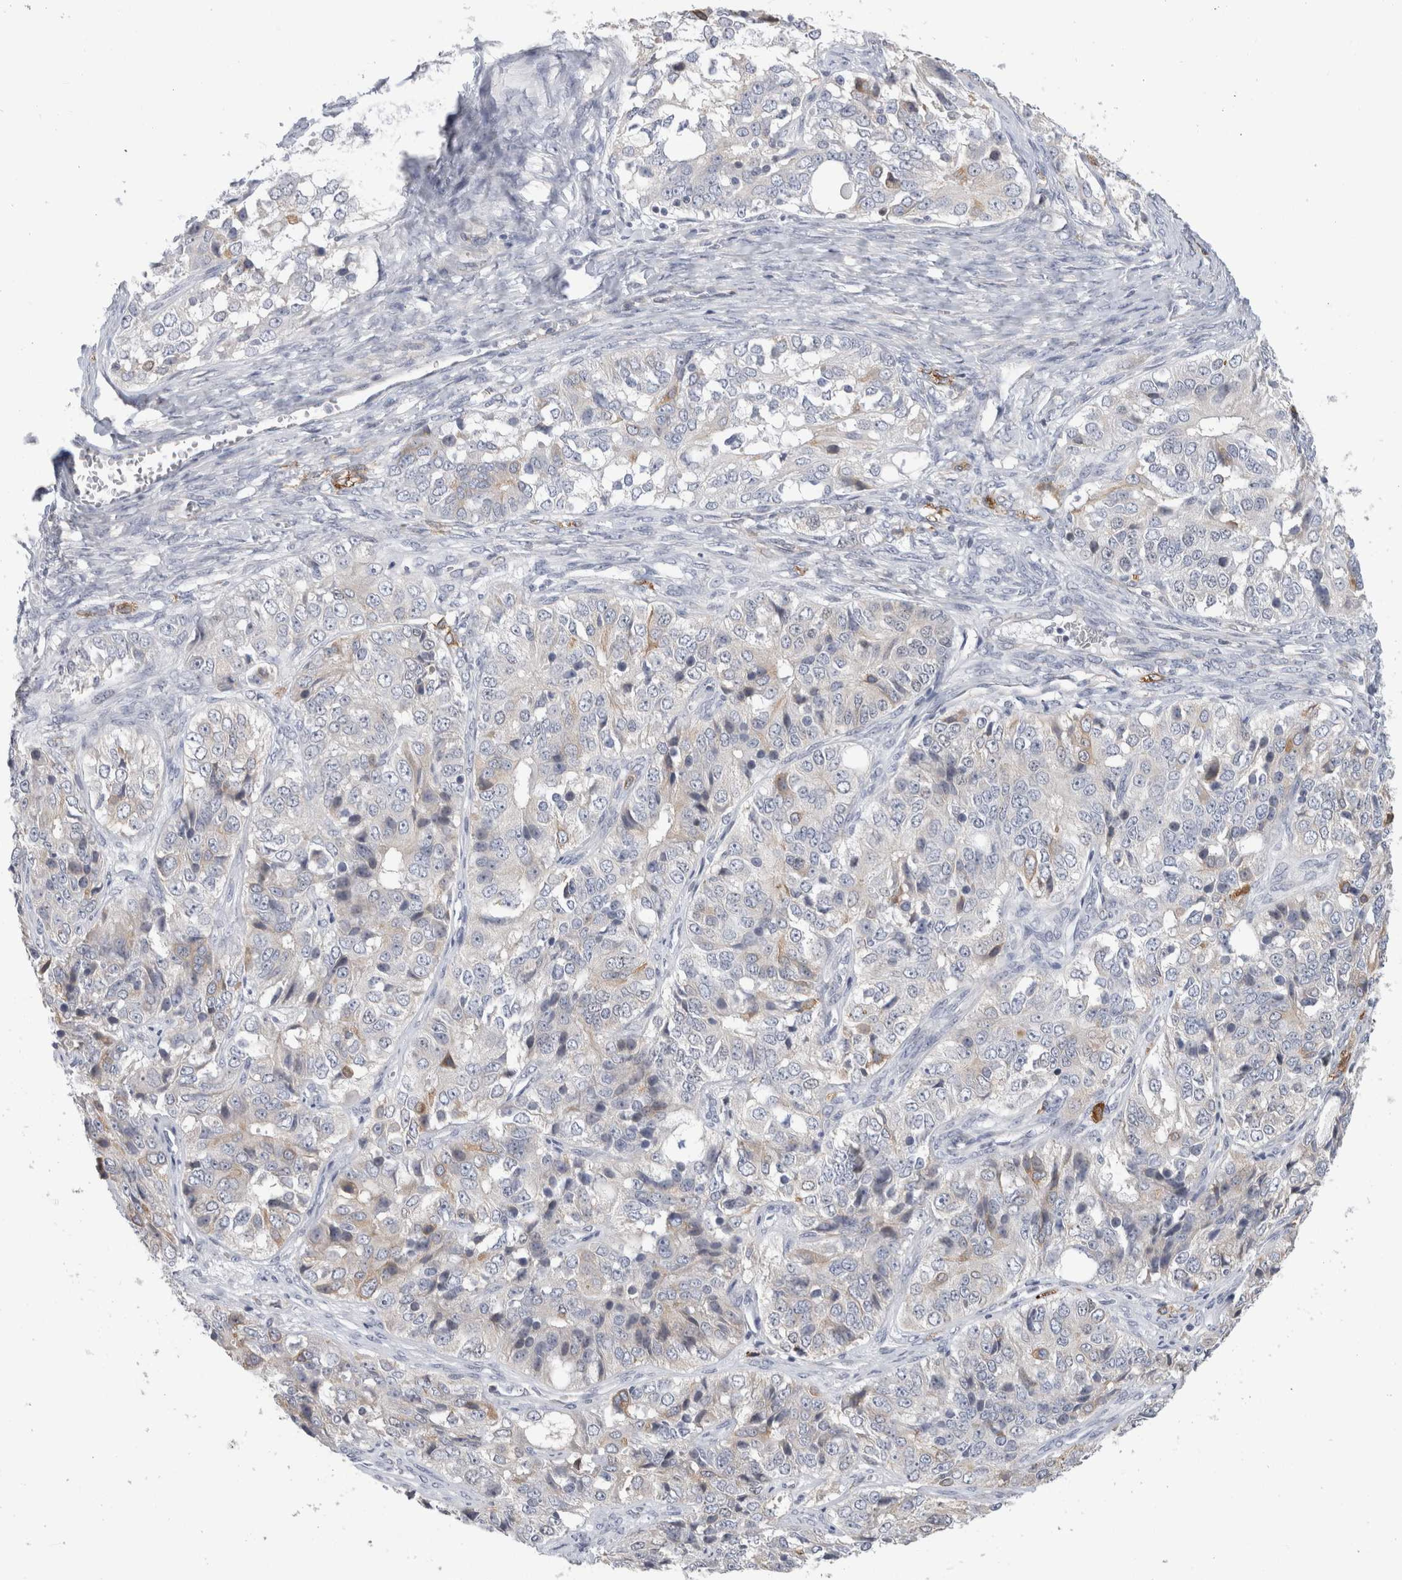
{"staining": {"intensity": "weak", "quantity": "<25%", "location": "cytoplasmic/membranous"}, "tissue": "ovarian cancer", "cell_type": "Tumor cells", "image_type": "cancer", "snomed": [{"axis": "morphology", "description": "Carcinoma, endometroid"}, {"axis": "topography", "description": "Ovary"}], "caption": "Immunohistochemical staining of ovarian cancer displays no significant positivity in tumor cells.", "gene": "SYTL5", "patient": {"sex": "female", "age": 51}}